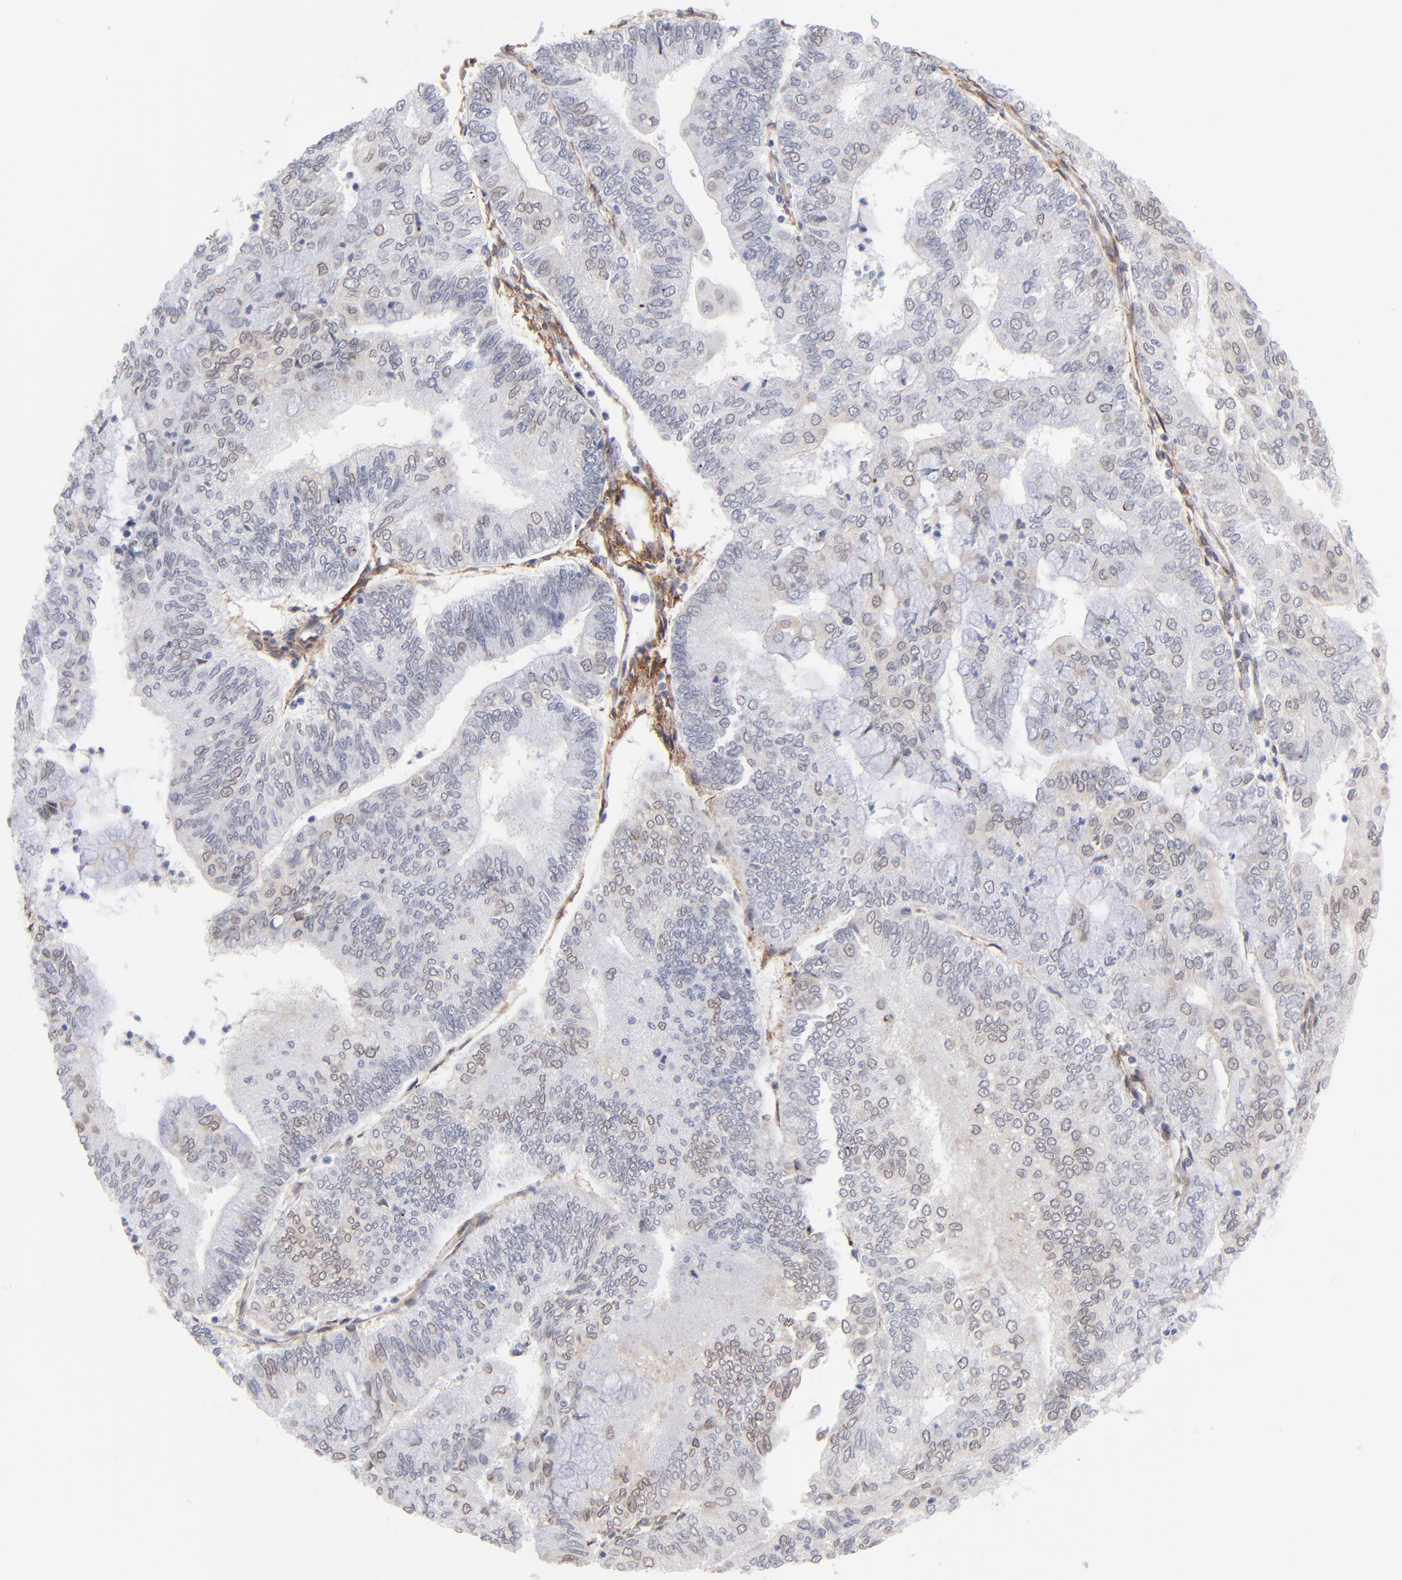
{"staining": {"intensity": "weak", "quantity": "25%-75%", "location": "cytoplasmic/membranous,nuclear"}, "tissue": "endometrial cancer", "cell_type": "Tumor cells", "image_type": "cancer", "snomed": [{"axis": "morphology", "description": "Adenocarcinoma, NOS"}, {"axis": "topography", "description": "Endometrium"}], "caption": "Immunohistochemical staining of human endometrial adenocarcinoma shows low levels of weak cytoplasmic/membranous and nuclear protein expression in about 25%-75% of tumor cells.", "gene": "PDGFRB", "patient": {"sex": "female", "age": 59}}